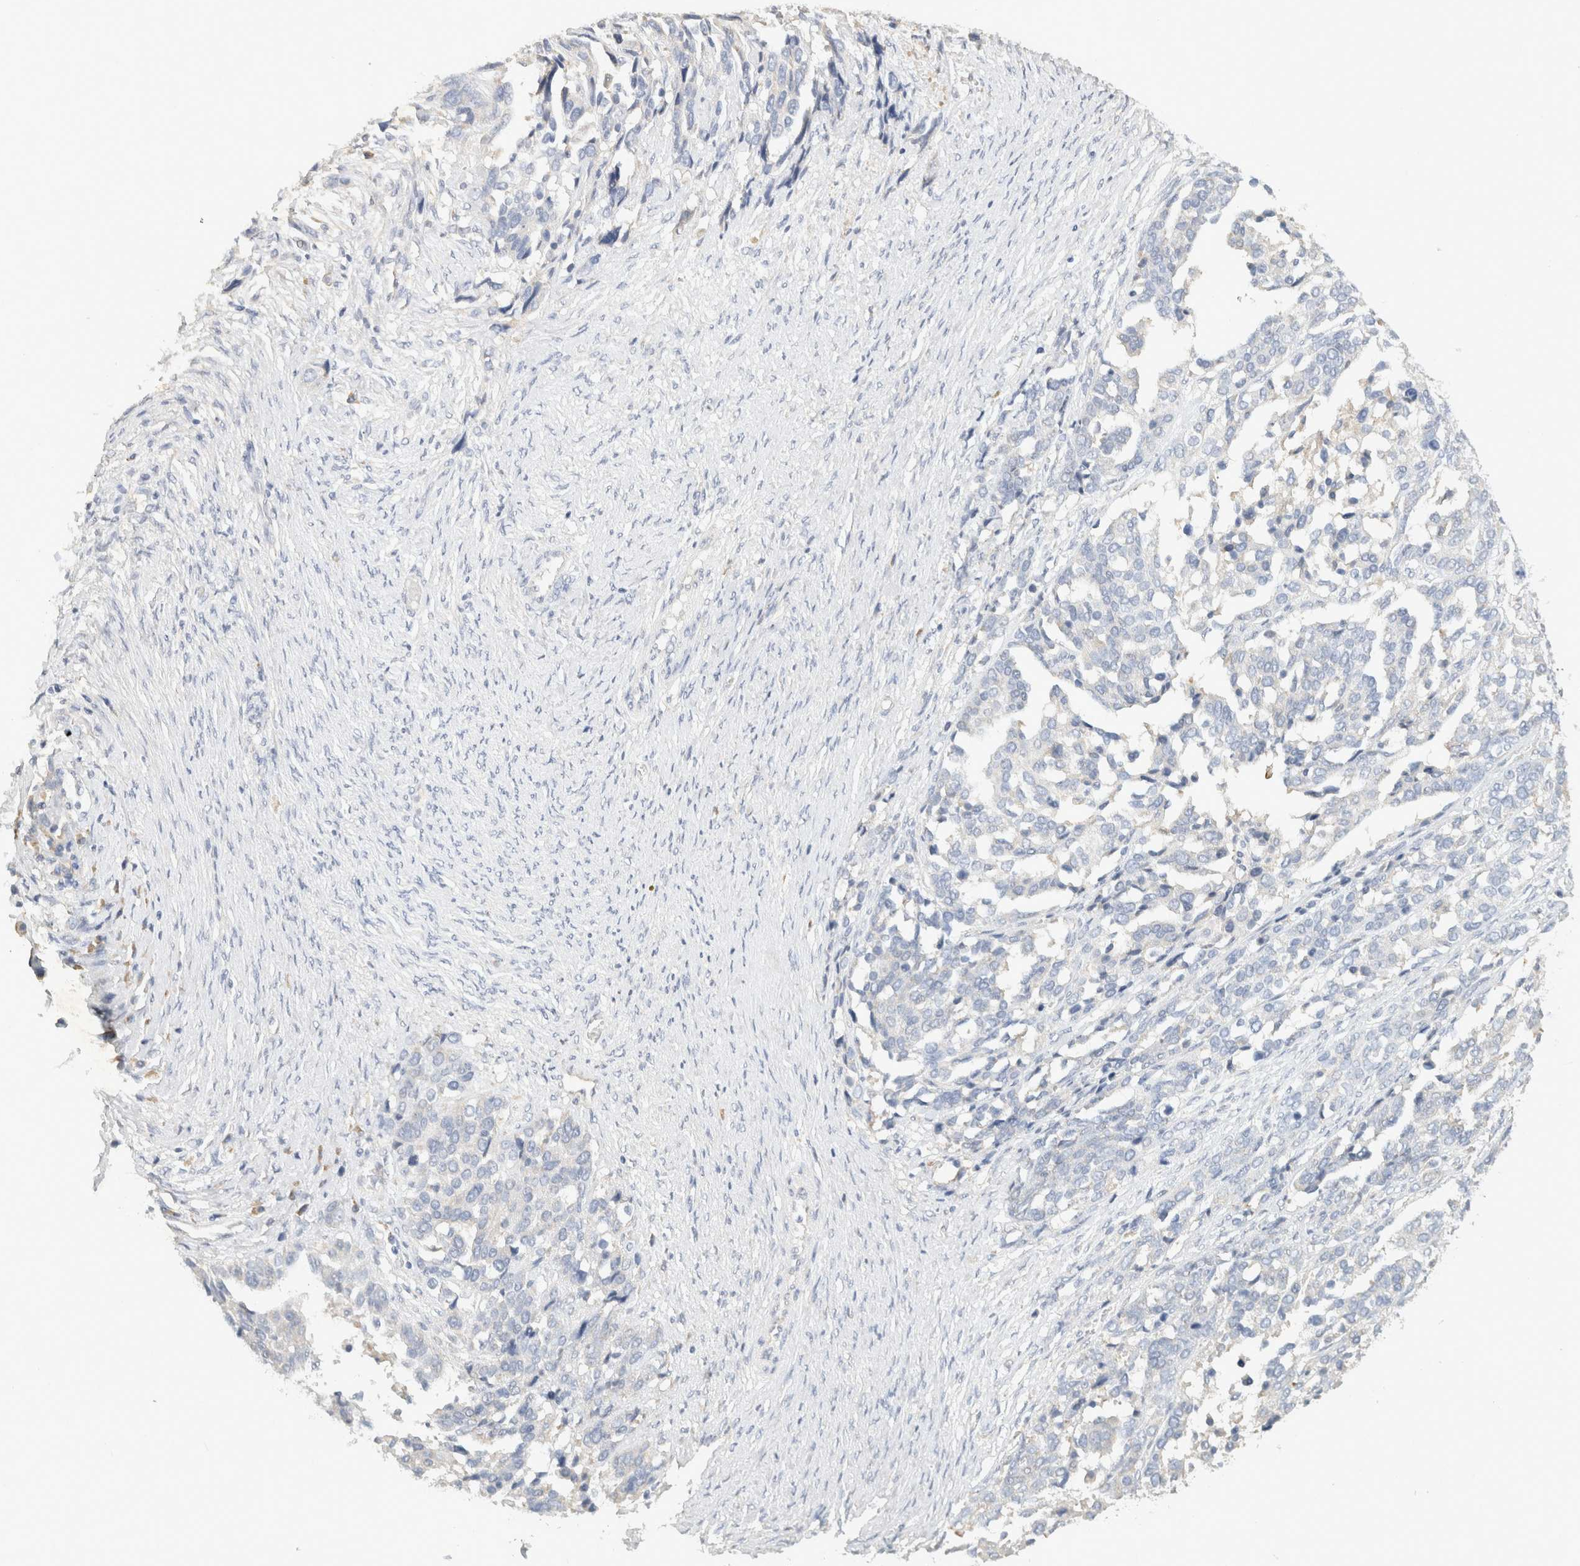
{"staining": {"intensity": "negative", "quantity": "none", "location": "none"}, "tissue": "ovarian cancer", "cell_type": "Tumor cells", "image_type": "cancer", "snomed": [{"axis": "morphology", "description": "Cystadenocarcinoma, serous, NOS"}, {"axis": "topography", "description": "Ovary"}], "caption": "Immunohistochemistry of human ovarian serous cystadenocarcinoma demonstrates no positivity in tumor cells. Brightfield microscopy of immunohistochemistry (IHC) stained with DAB (3,3'-diaminobenzidine) (brown) and hematoxylin (blue), captured at high magnification.", "gene": "NEFM", "patient": {"sex": "female", "age": 44}}